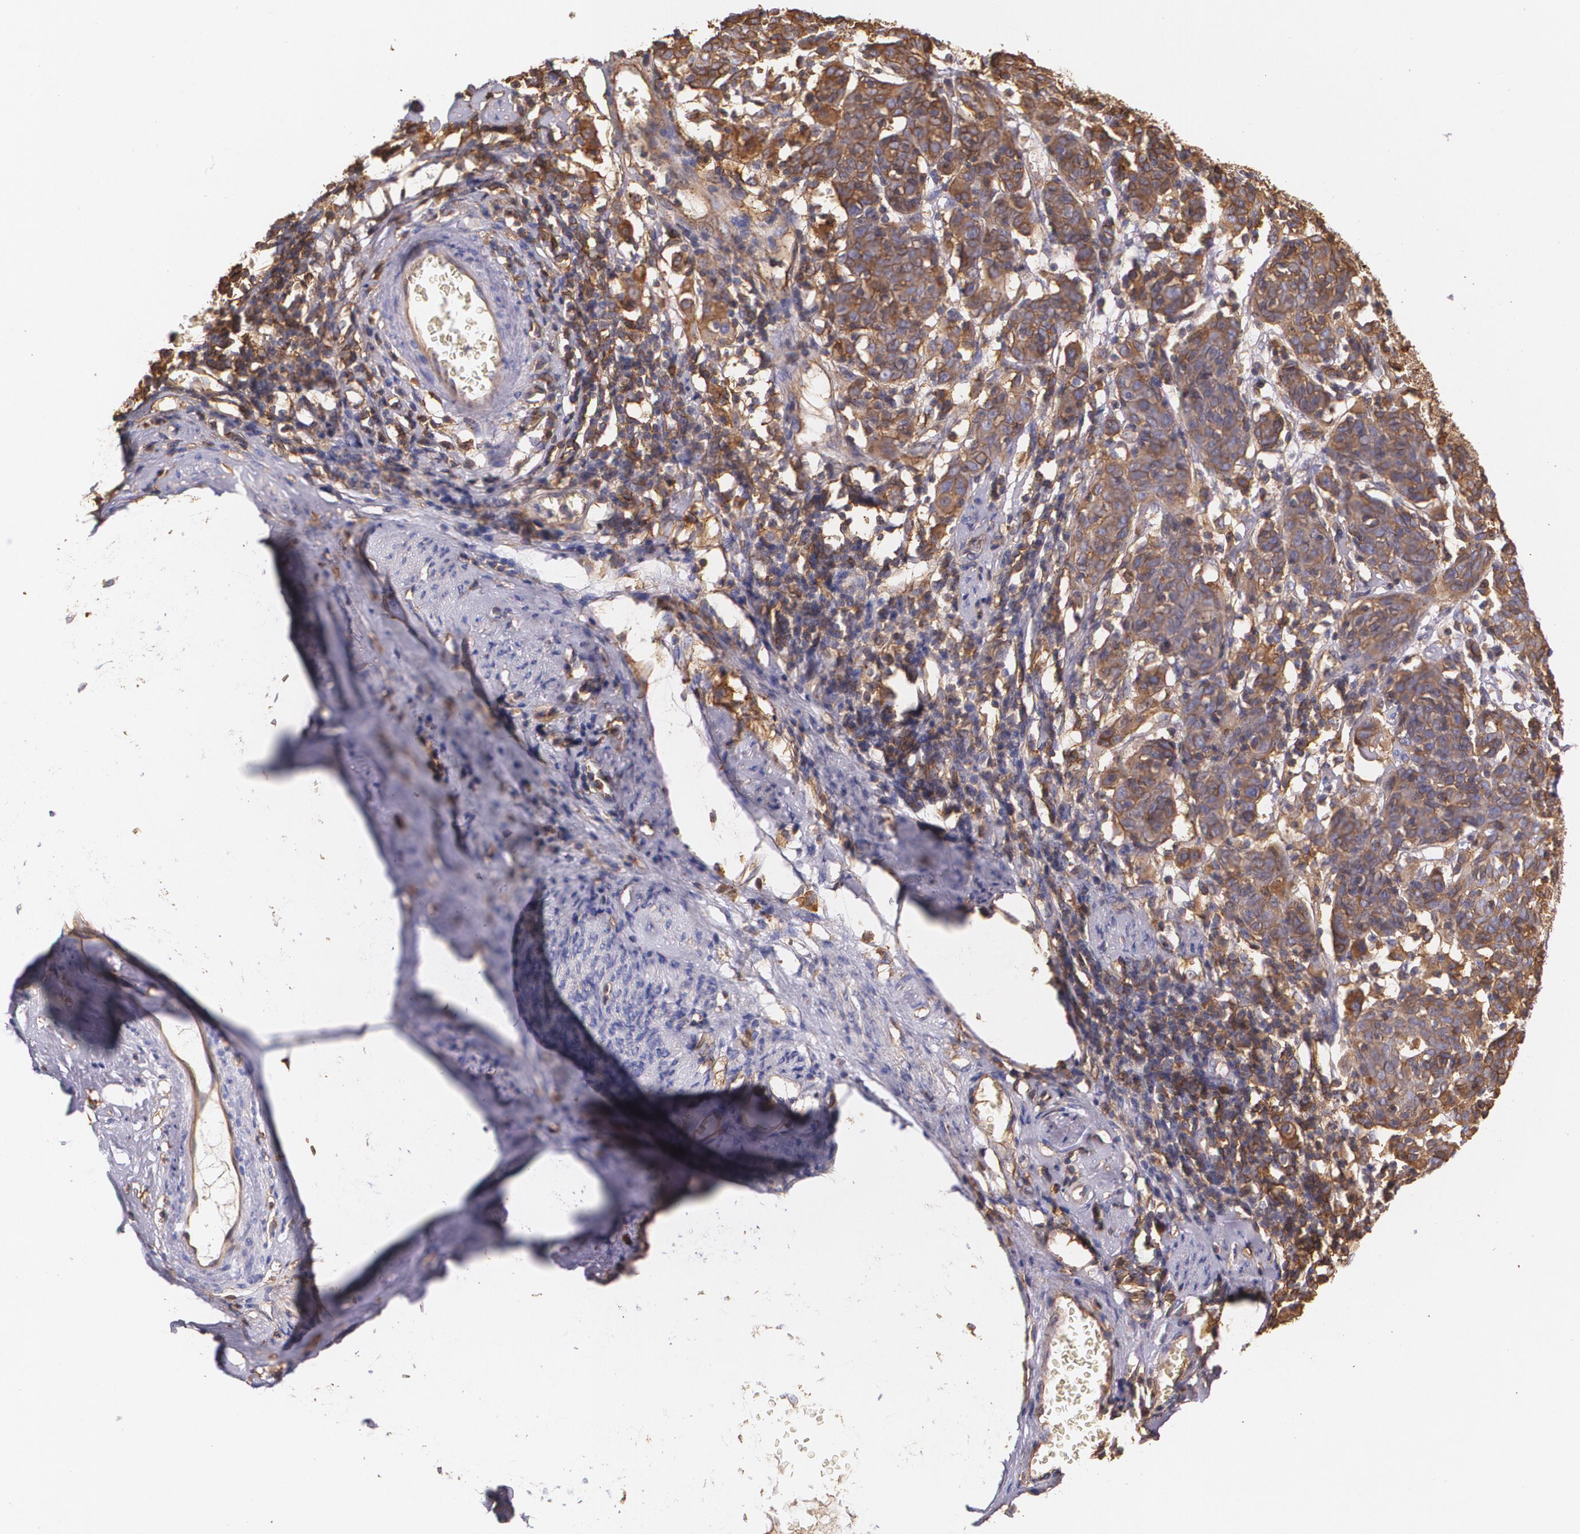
{"staining": {"intensity": "moderate", "quantity": ">75%", "location": "cytoplasmic/membranous"}, "tissue": "cervical cancer", "cell_type": "Tumor cells", "image_type": "cancer", "snomed": [{"axis": "morphology", "description": "Normal tissue, NOS"}, {"axis": "morphology", "description": "Squamous cell carcinoma, NOS"}, {"axis": "topography", "description": "Cervix"}], "caption": "Immunohistochemical staining of human cervical cancer (squamous cell carcinoma) displays medium levels of moderate cytoplasmic/membranous staining in about >75% of tumor cells.", "gene": "B2M", "patient": {"sex": "female", "age": 67}}